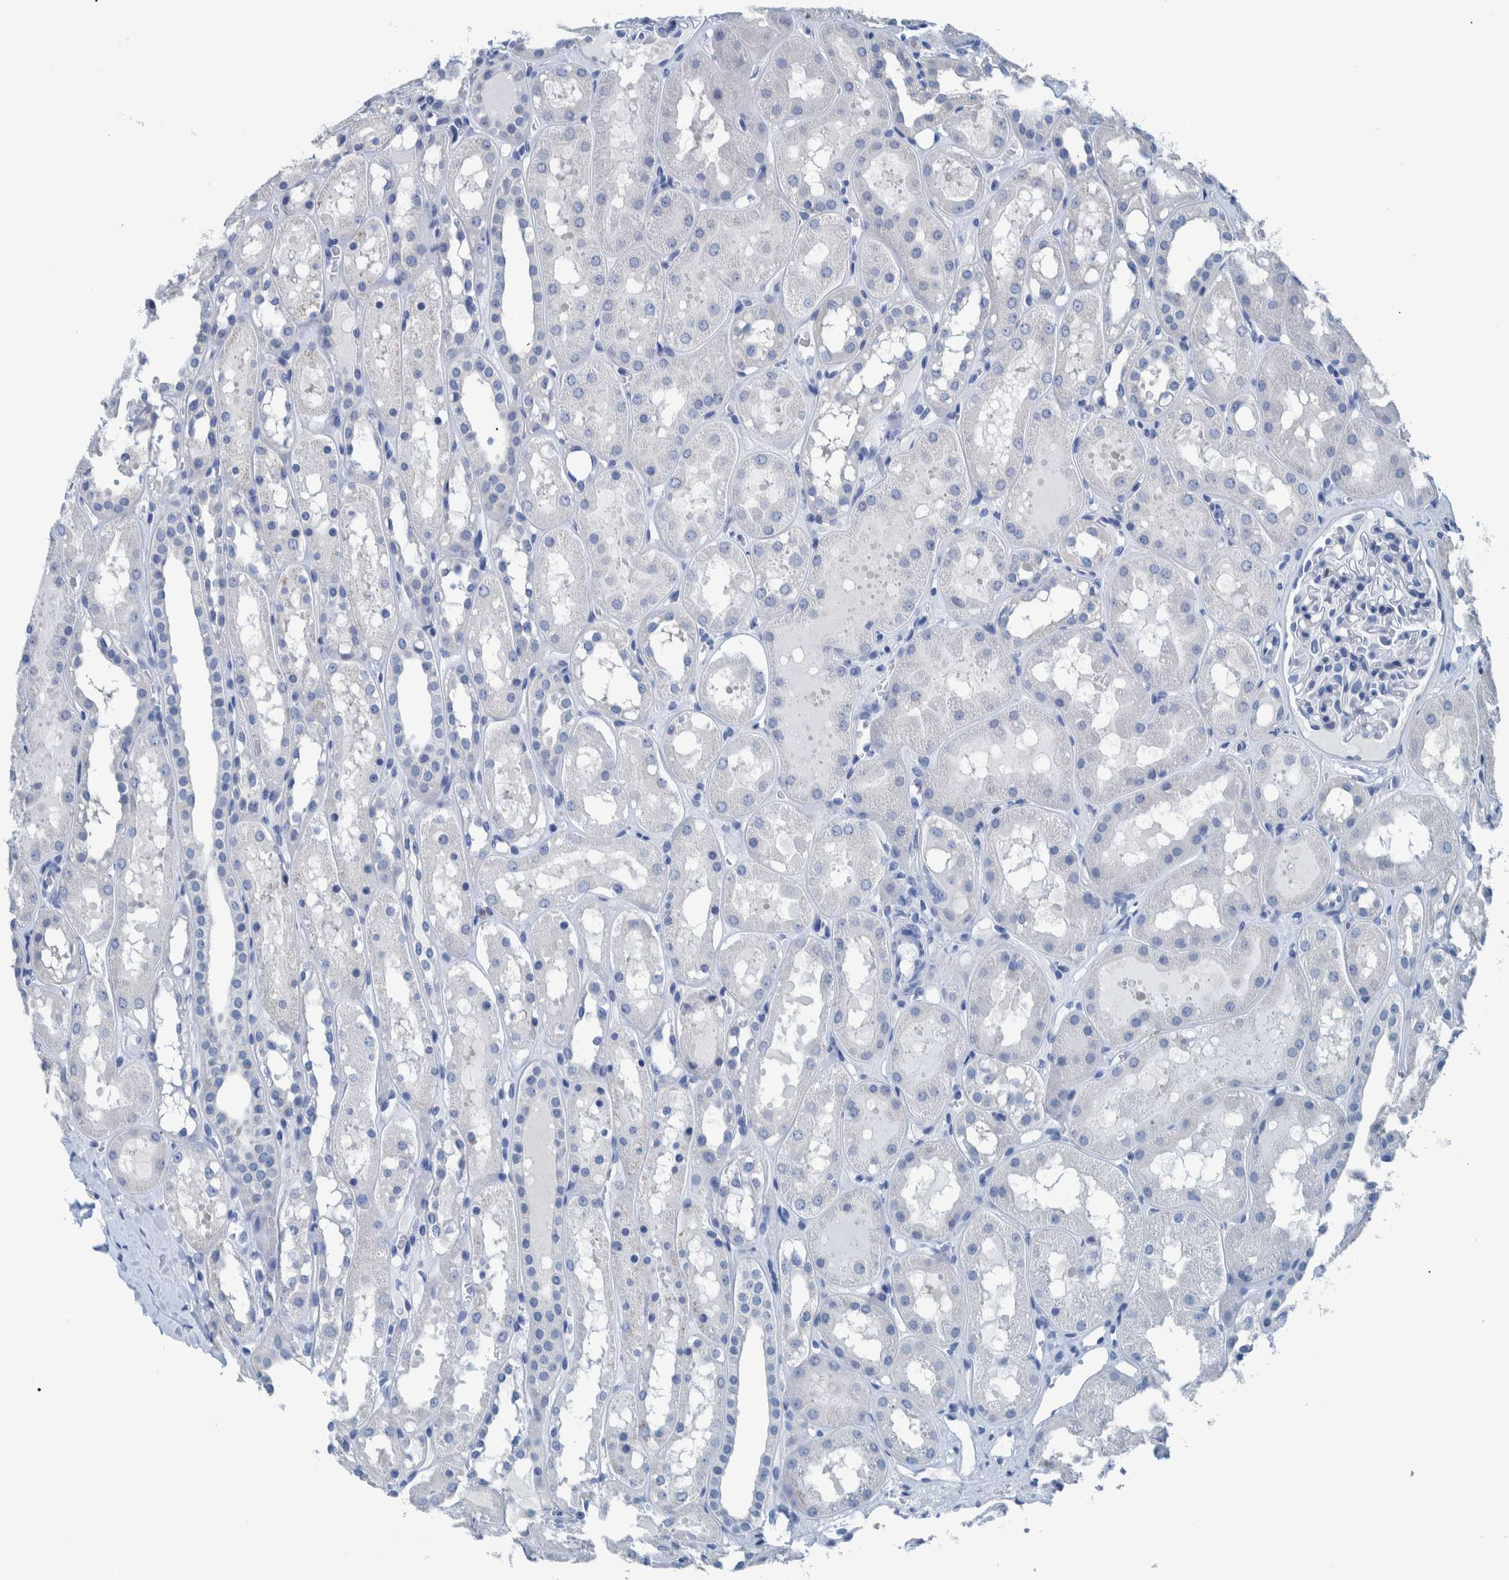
{"staining": {"intensity": "negative", "quantity": "none", "location": "none"}, "tissue": "kidney", "cell_type": "Cells in glomeruli", "image_type": "normal", "snomed": [{"axis": "morphology", "description": "Normal tissue, NOS"}, {"axis": "topography", "description": "Kidney"}, {"axis": "topography", "description": "Urinary bladder"}], "caption": "Immunohistochemistry of unremarkable human kidney exhibits no positivity in cells in glomeruli.", "gene": "IDO1", "patient": {"sex": "male", "age": 16}}